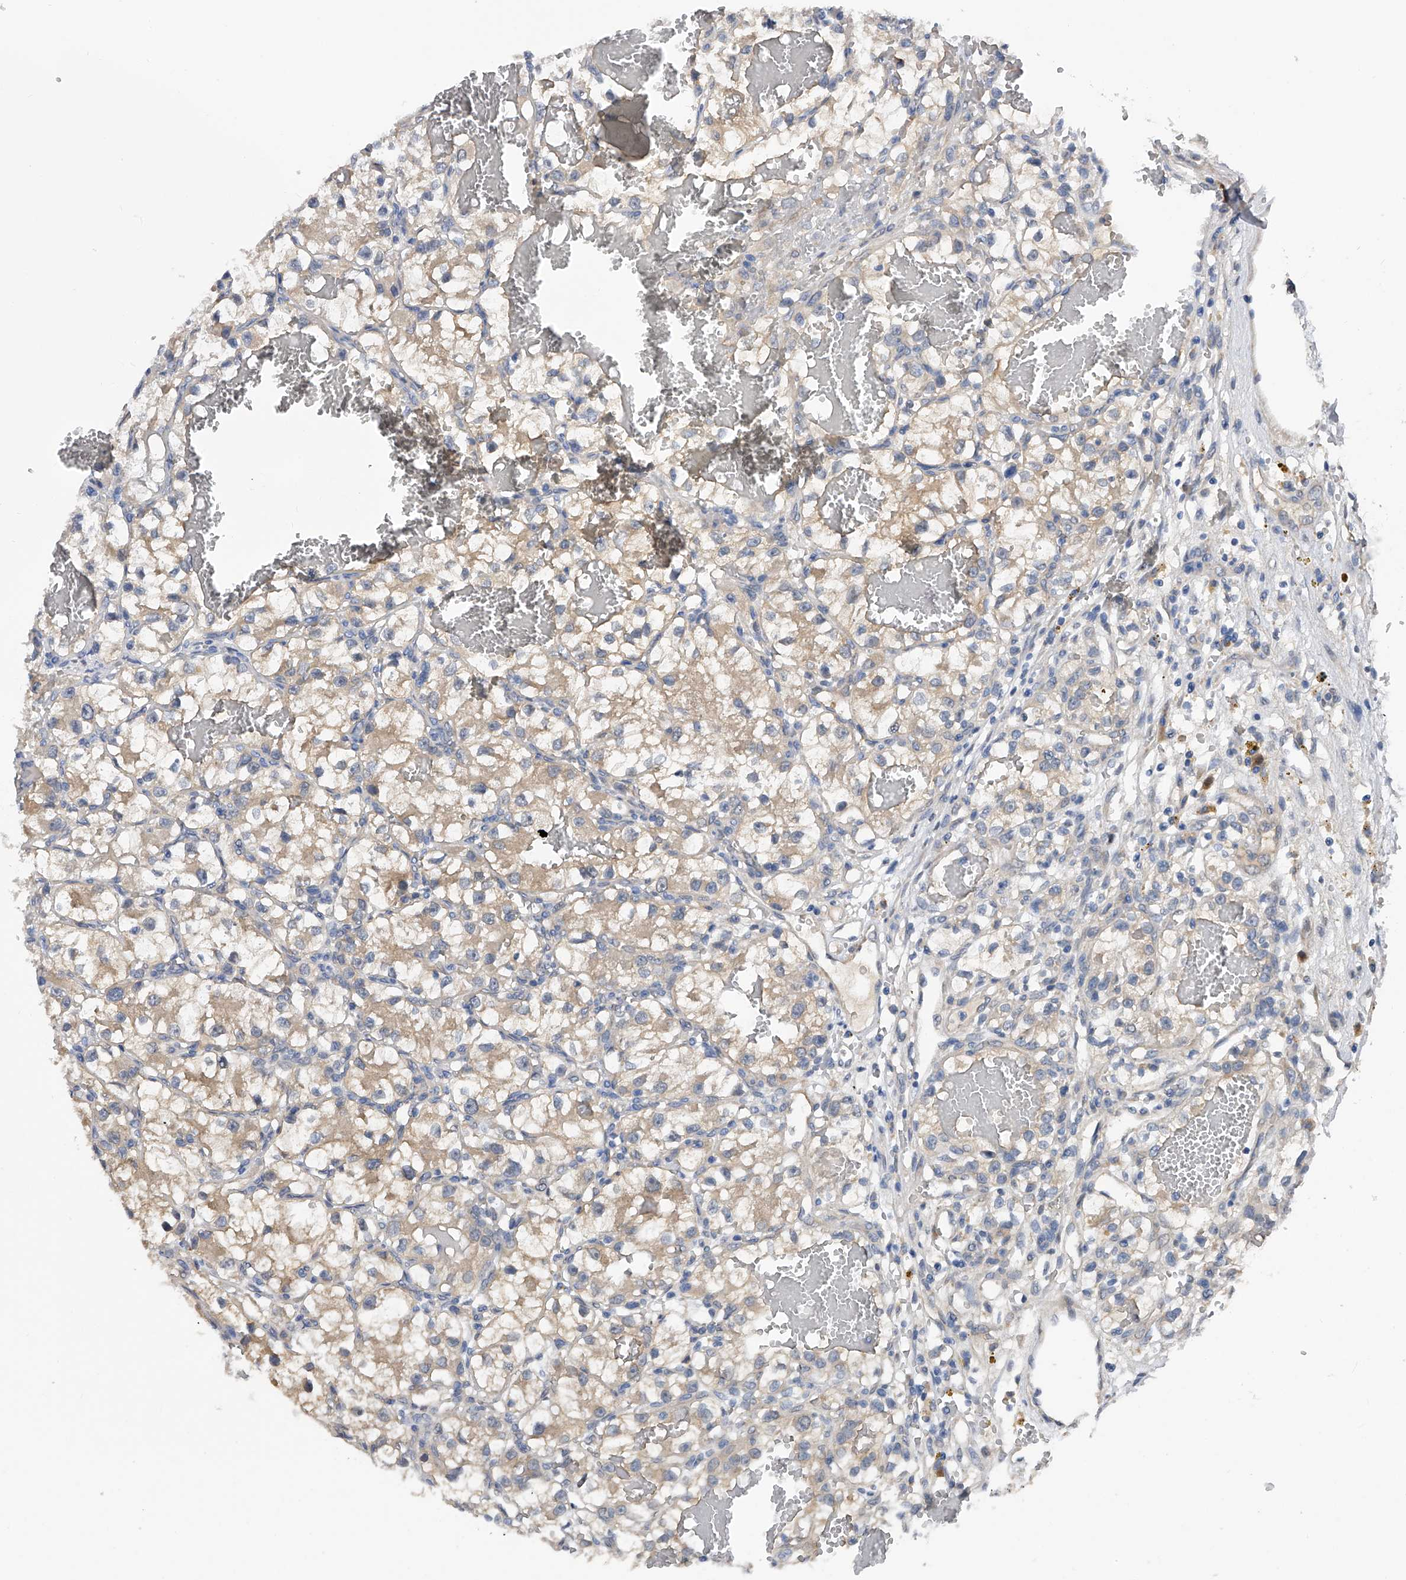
{"staining": {"intensity": "weak", "quantity": ">75%", "location": "cytoplasmic/membranous"}, "tissue": "renal cancer", "cell_type": "Tumor cells", "image_type": "cancer", "snomed": [{"axis": "morphology", "description": "Adenocarcinoma, NOS"}, {"axis": "topography", "description": "Kidney"}], "caption": "Approximately >75% of tumor cells in adenocarcinoma (renal) show weak cytoplasmic/membranous protein positivity as visualized by brown immunohistochemical staining.", "gene": "PGM3", "patient": {"sex": "female", "age": 57}}